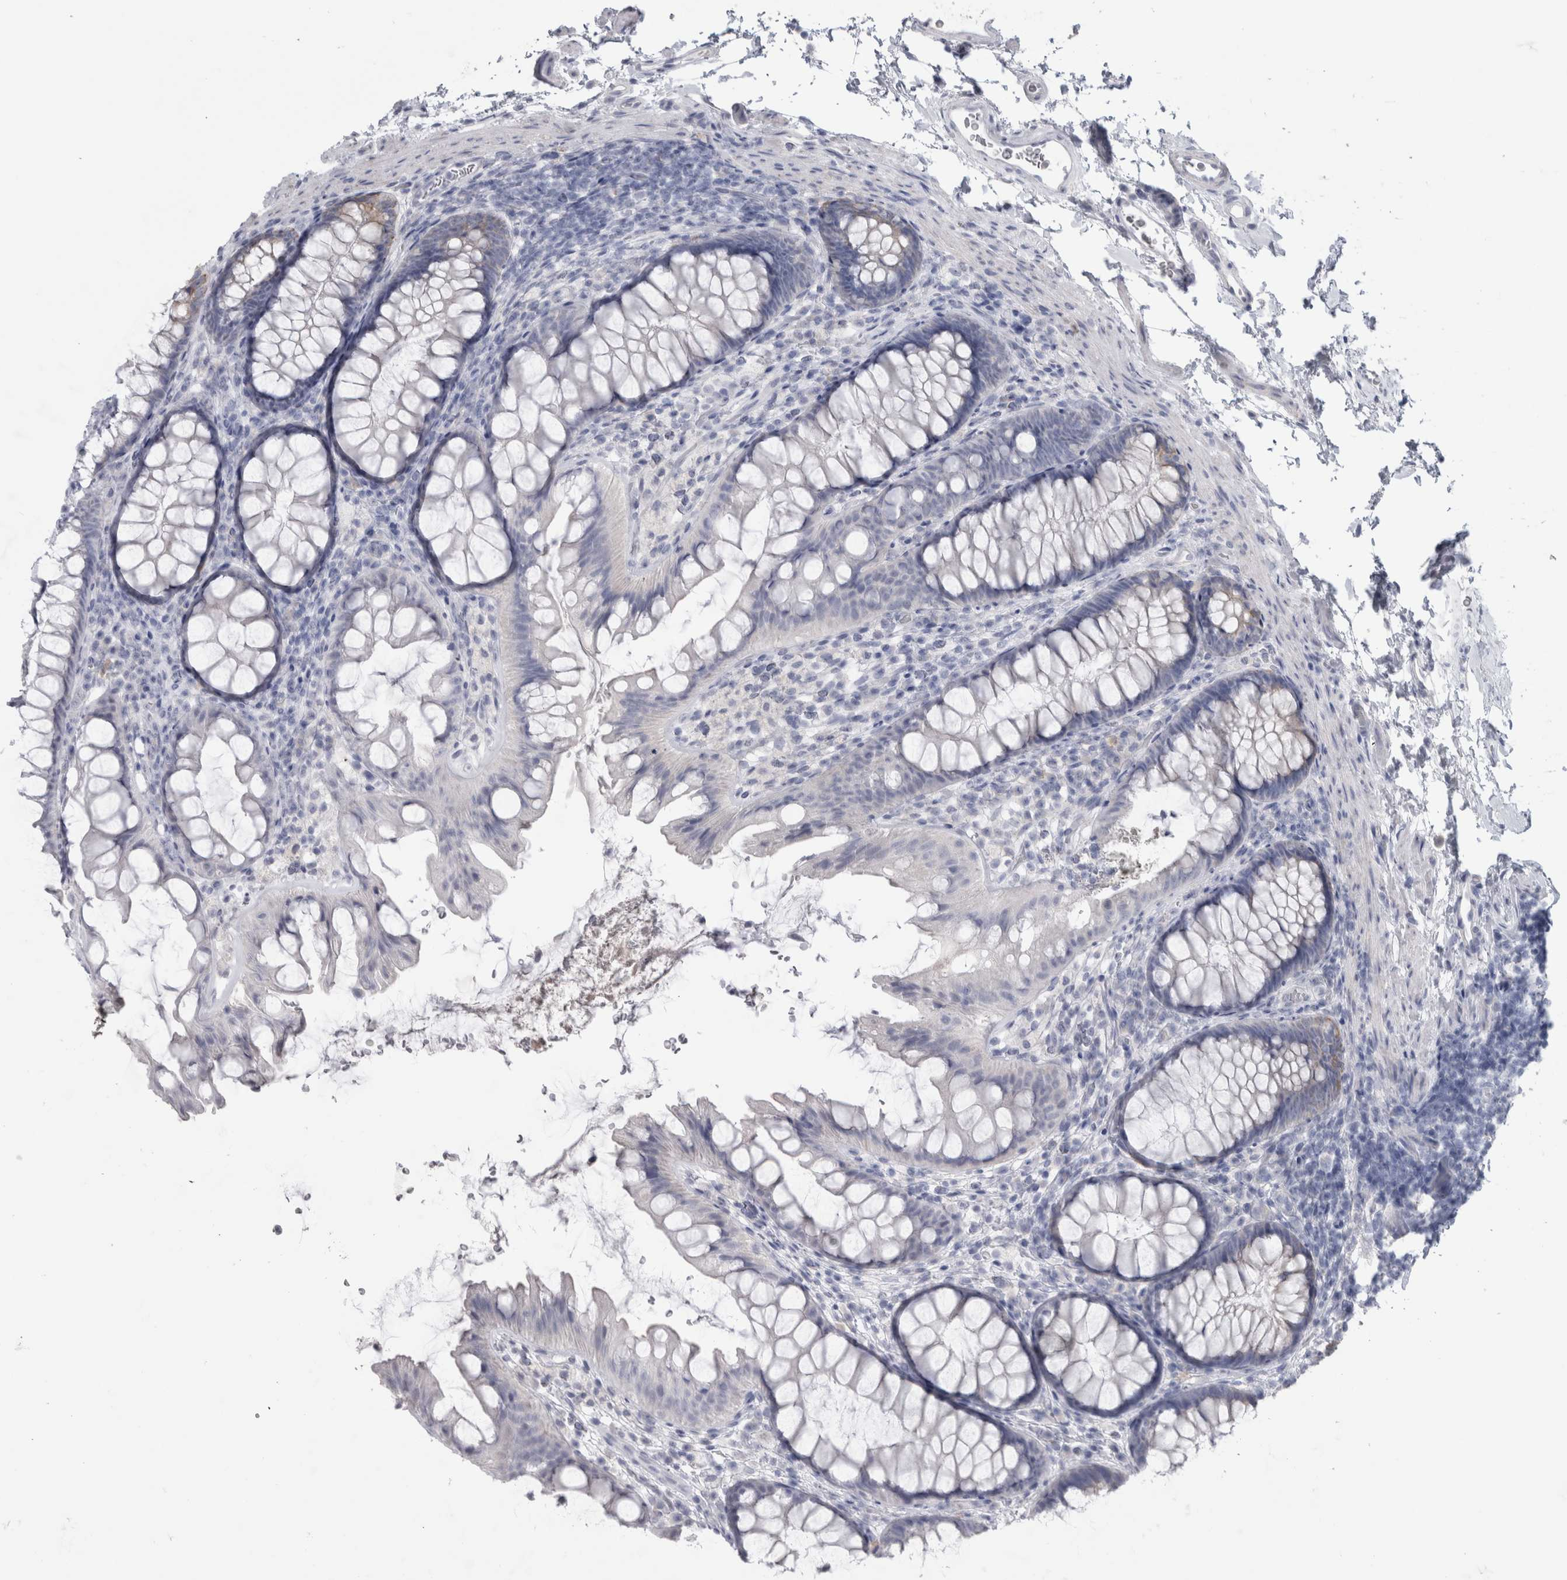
{"staining": {"intensity": "negative", "quantity": "none", "location": "none"}, "tissue": "colon", "cell_type": "Endothelial cells", "image_type": "normal", "snomed": [{"axis": "morphology", "description": "Normal tissue, NOS"}, {"axis": "topography", "description": "Colon"}], "caption": "Immunohistochemistry (IHC) image of benign human colon stained for a protein (brown), which displays no staining in endothelial cells.", "gene": "MSMB", "patient": {"sex": "female", "age": 62}}